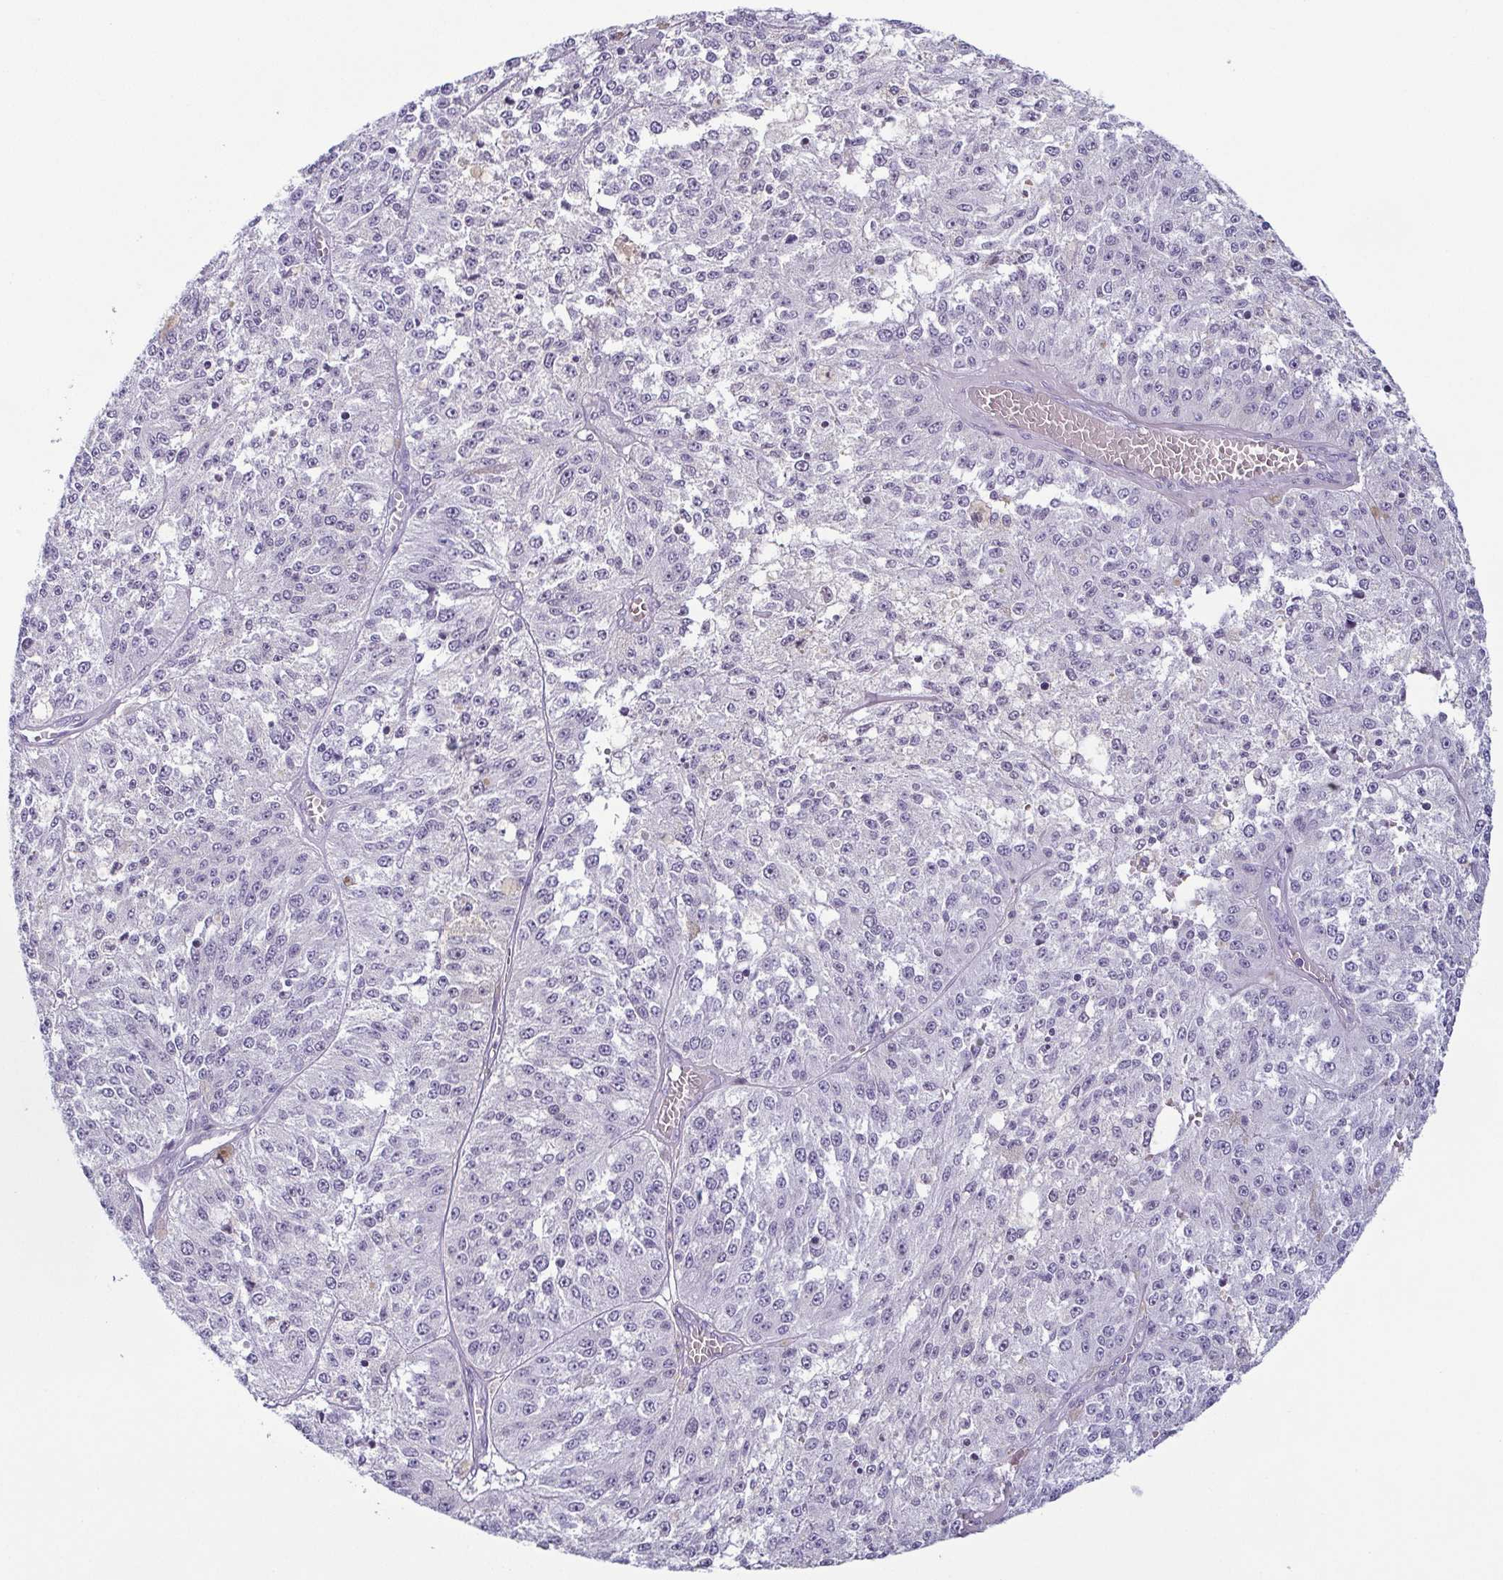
{"staining": {"intensity": "negative", "quantity": "none", "location": "none"}, "tissue": "melanoma", "cell_type": "Tumor cells", "image_type": "cancer", "snomed": [{"axis": "morphology", "description": "Malignant melanoma, Metastatic site"}, {"axis": "topography", "description": "Lymph node"}], "caption": "Immunohistochemistry photomicrograph of melanoma stained for a protein (brown), which displays no staining in tumor cells.", "gene": "KRT78", "patient": {"sex": "female", "age": 64}}